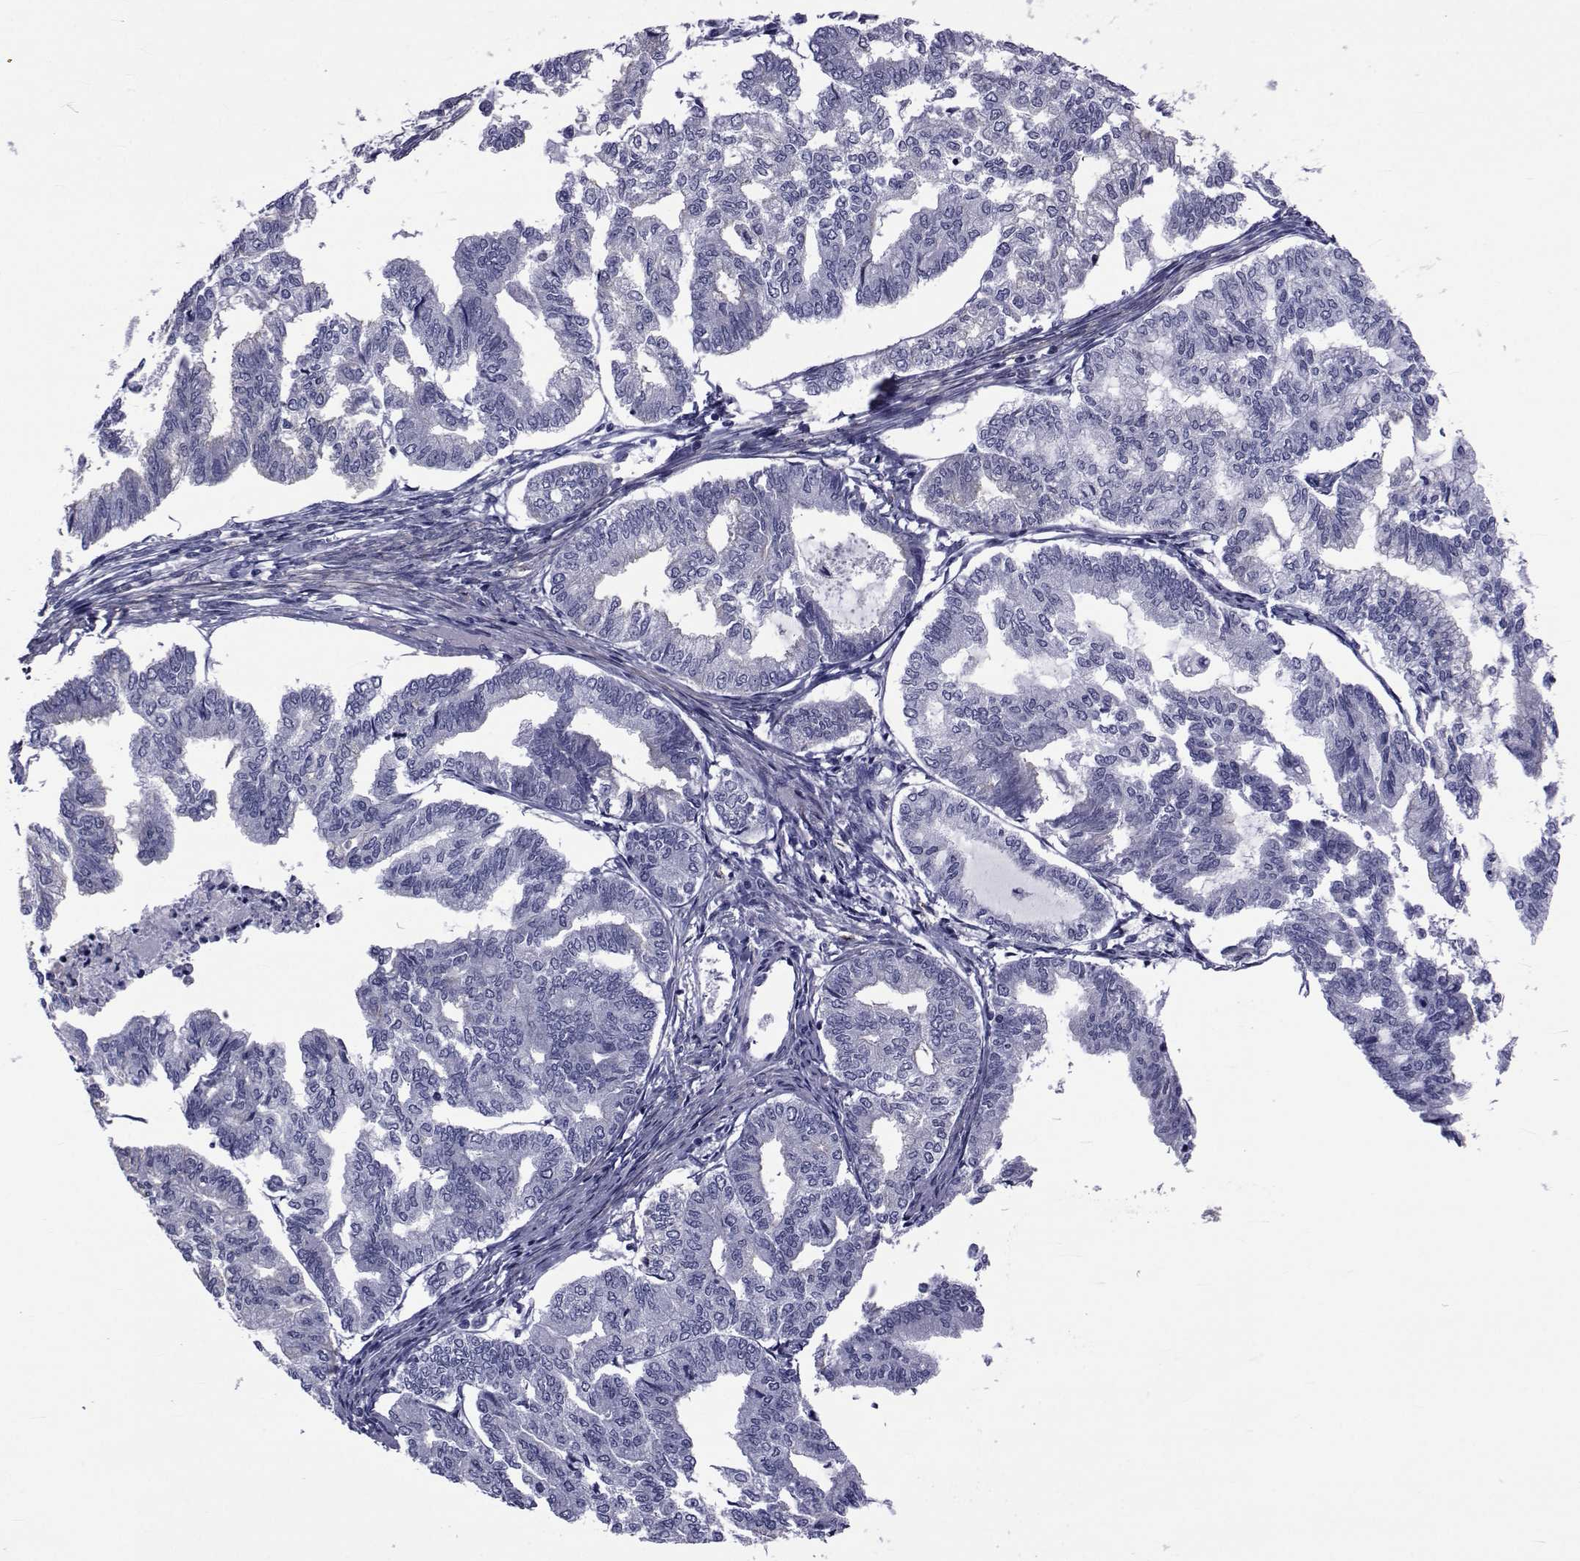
{"staining": {"intensity": "negative", "quantity": "none", "location": "none"}, "tissue": "endometrial cancer", "cell_type": "Tumor cells", "image_type": "cancer", "snomed": [{"axis": "morphology", "description": "Adenocarcinoma, NOS"}, {"axis": "topography", "description": "Endometrium"}], "caption": "Tumor cells show no significant expression in adenocarcinoma (endometrial).", "gene": "GKAP1", "patient": {"sex": "female", "age": 79}}